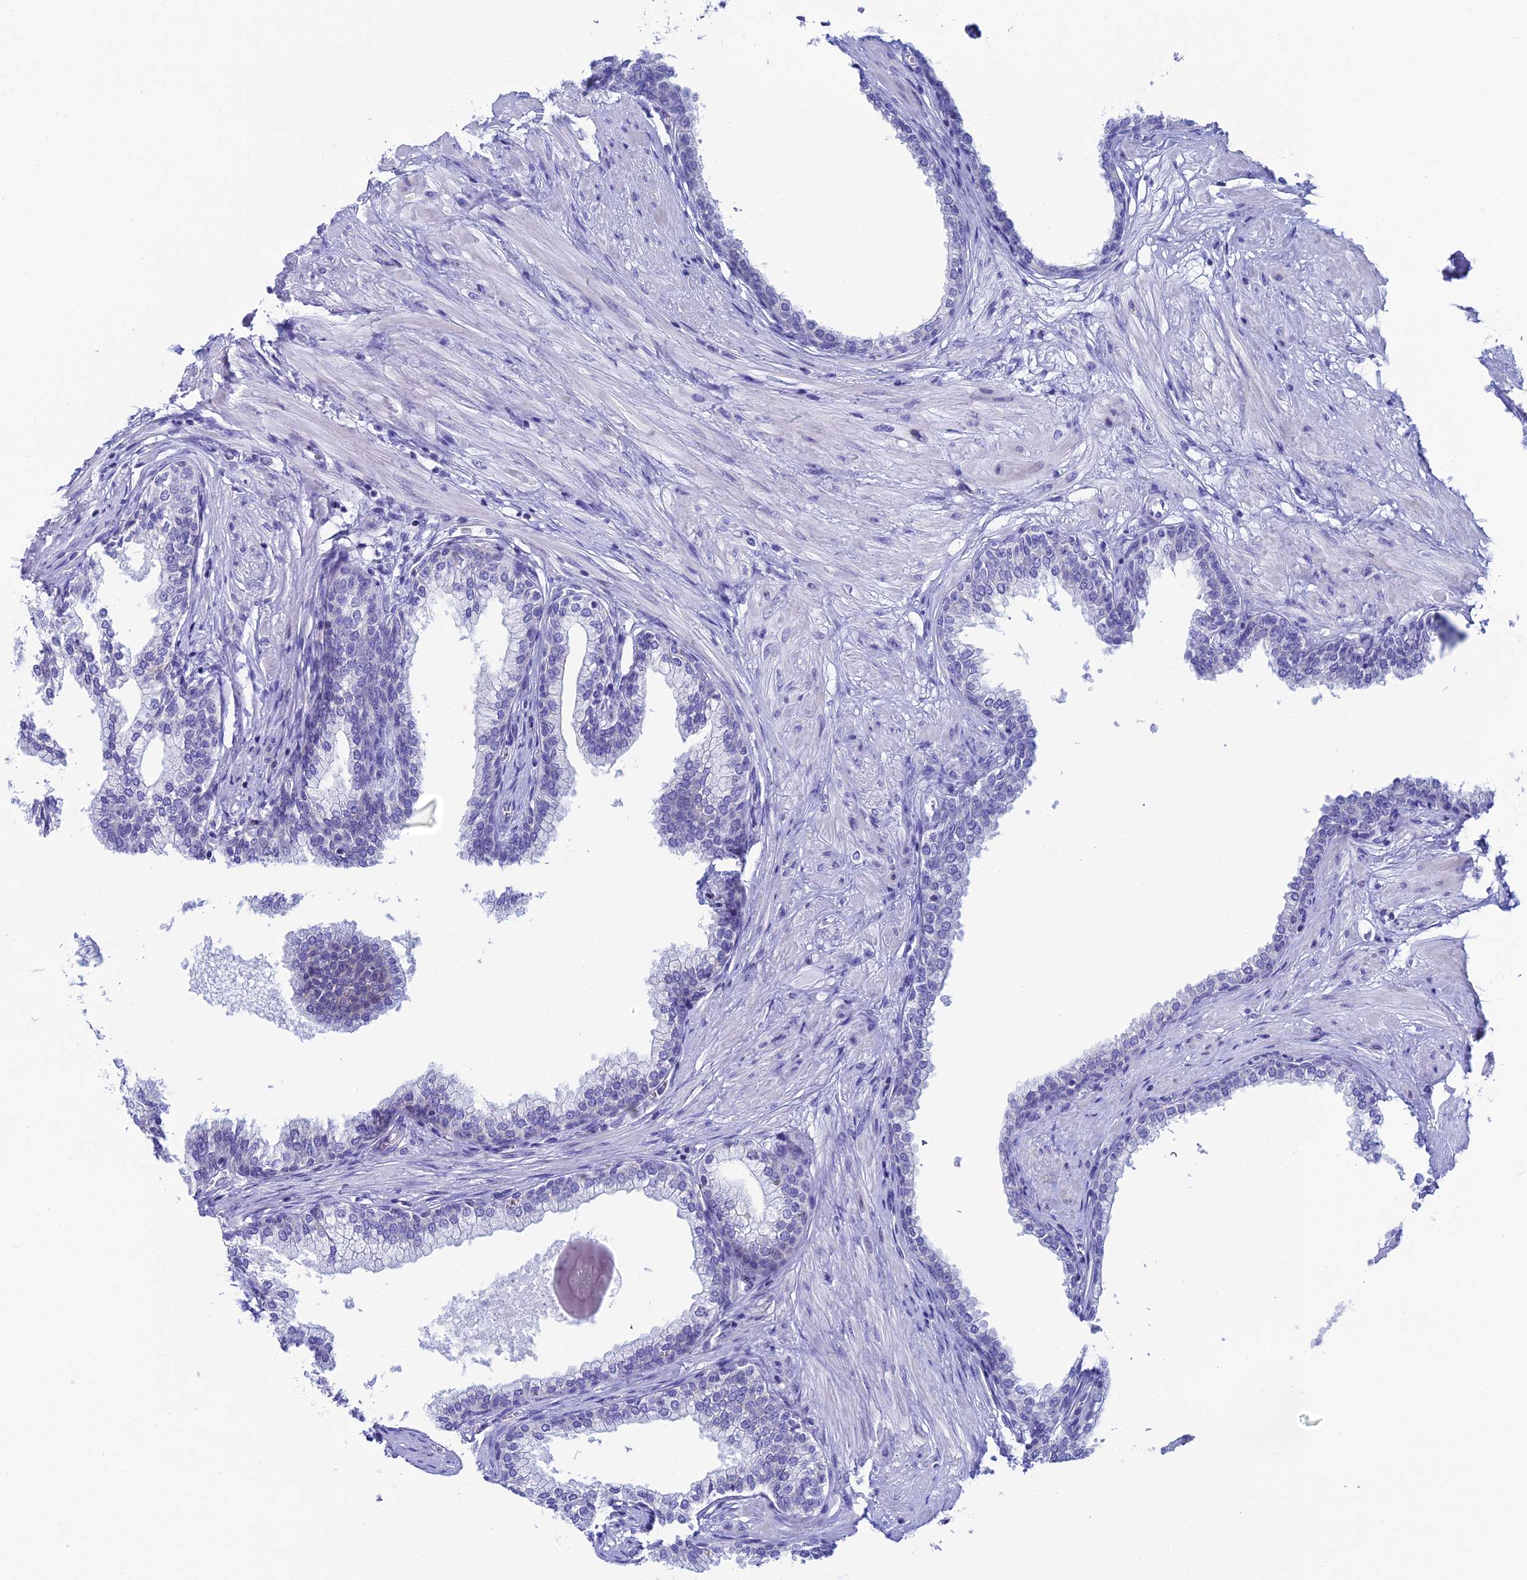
{"staining": {"intensity": "negative", "quantity": "none", "location": "none"}, "tissue": "prostate", "cell_type": "Glandular cells", "image_type": "normal", "snomed": [{"axis": "morphology", "description": "Normal tissue, NOS"}, {"axis": "morphology", "description": "Urothelial carcinoma, Low grade"}, {"axis": "topography", "description": "Urinary bladder"}, {"axis": "topography", "description": "Prostate"}], "caption": "High power microscopy image of an immunohistochemistry histopathology image of benign prostate, revealing no significant positivity in glandular cells. (Immunohistochemistry, brightfield microscopy, high magnification).", "gene": "REEP4", "patient": {"sex": "male", "age": 60}}